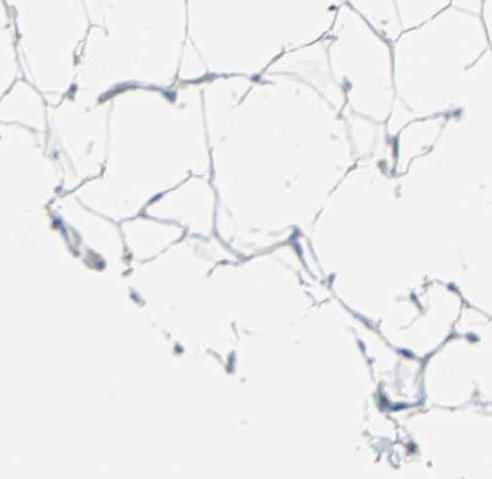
{"staining": {"intensity": "negative", "quantity": "none", "location": "none"}, "tissue": "adipose tissue", "cell_type": "Adipocytes", "image_type": "normal", "snomed": [{"axis": "morphology", "description": "Normal tissue, NOS"}, {"axis": "topography", "description": "Soft tissue"}], "caption": "High magnification brightfield microscopy of normal adipose tissue stained with DAB (3,3'-diaminobenzidine) (brown) and counterstained with hematoxylin (blue): adipocytes show no significant positivity. Nuclei are stained in blue.", "gene": "CLEC4A", "patient": {"sex": "male", "age": 26}}